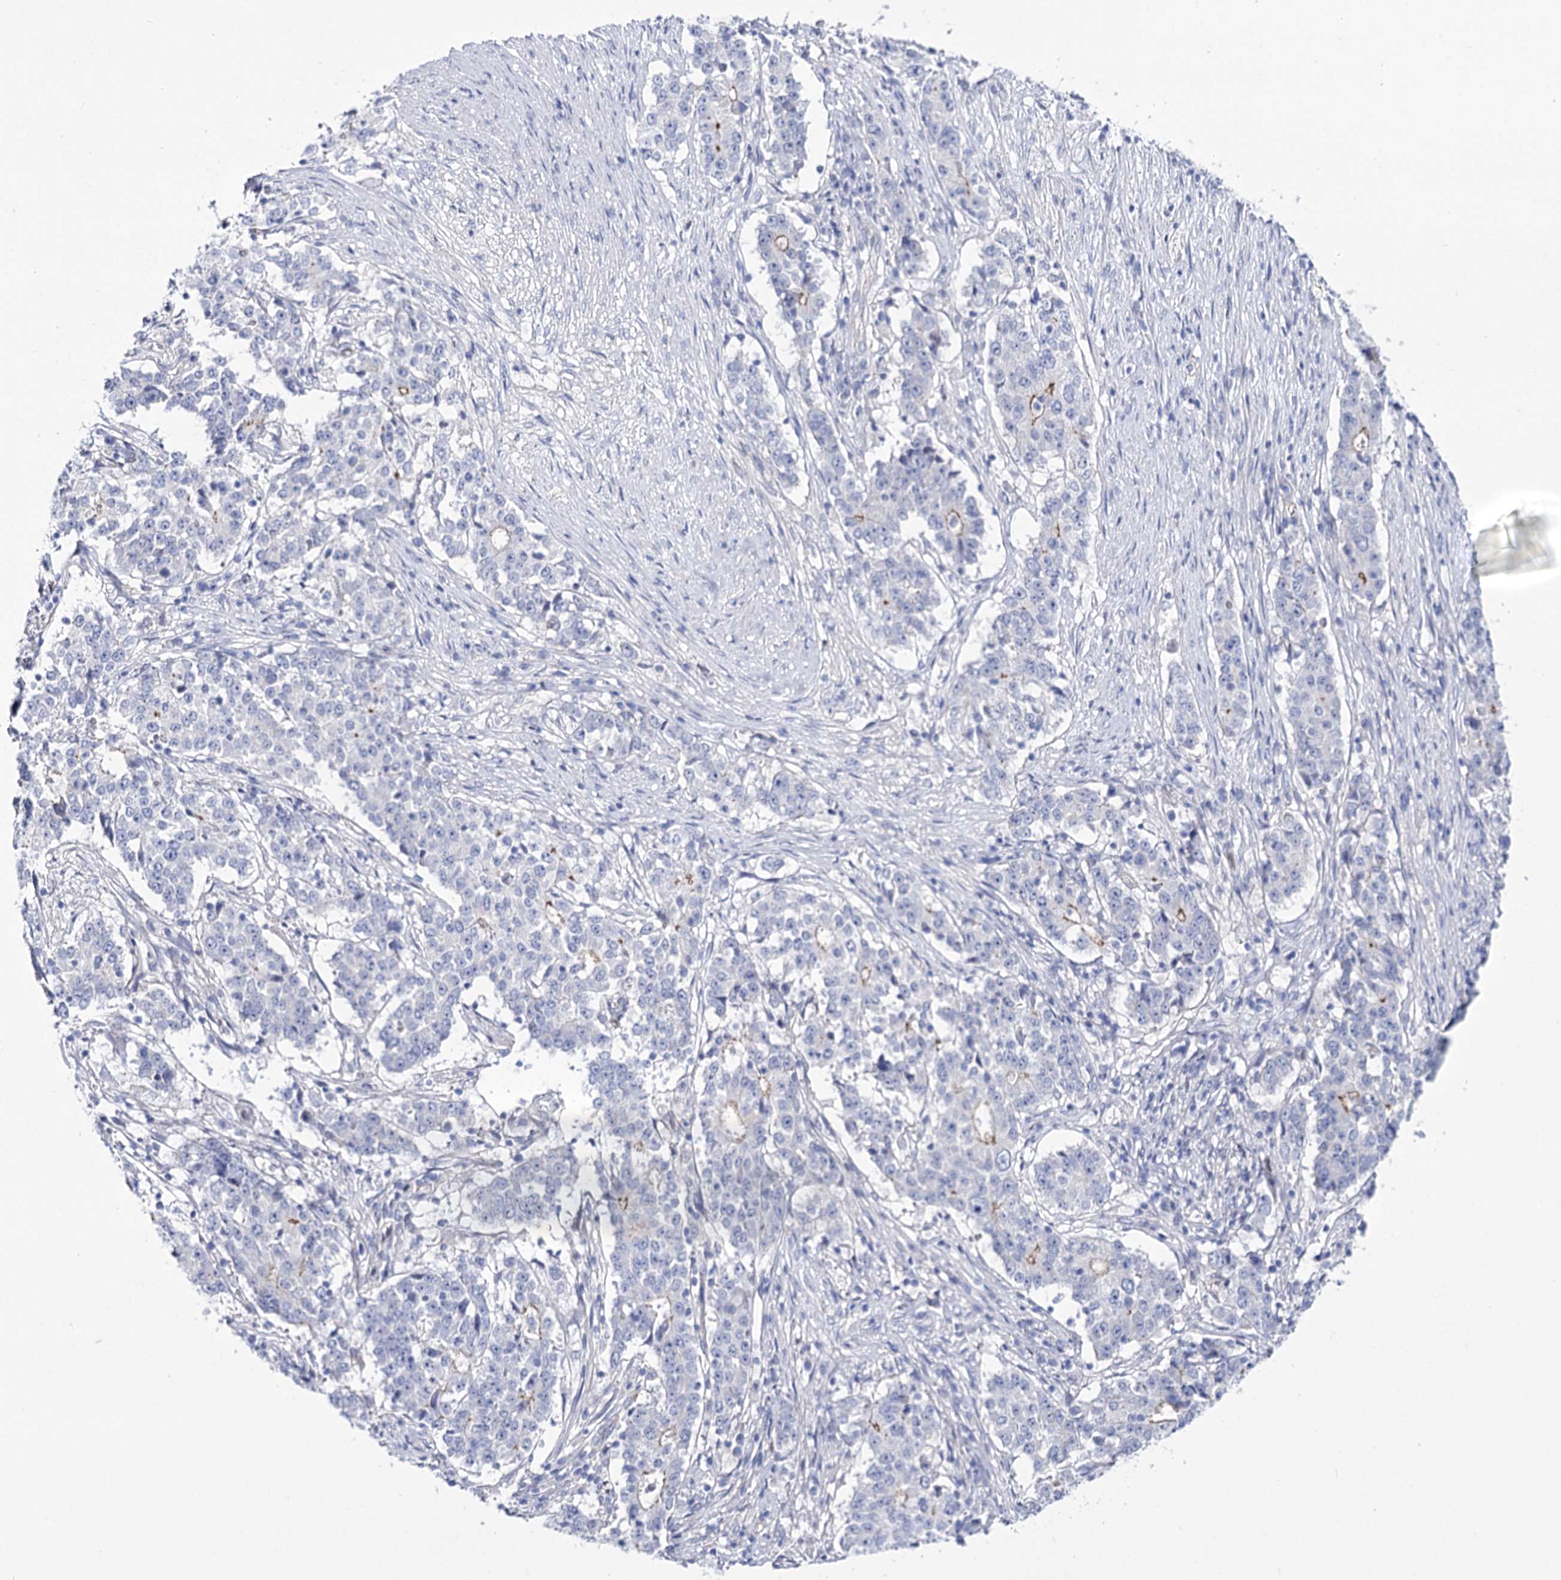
{"staining": {"intensity": "weak", "quantity": "<25%", "location": "cytoplasmic/membranous"}, "tissue": "stomach cancer", "cell_type": "Tumor cells", "image_type": "cancer", "snomed": [{"axis": "morphology", "description": "Adenocarcinoma, NOS"}, {"axis": "topography", "description": "Stomach"}], "caption": "Immunohistochemical staining of stomach adenocarcinoma demonstrates no significant positivity in tumor cells.", "gene": "NRAP", "patient": {"sex": "male", "age": 59}}